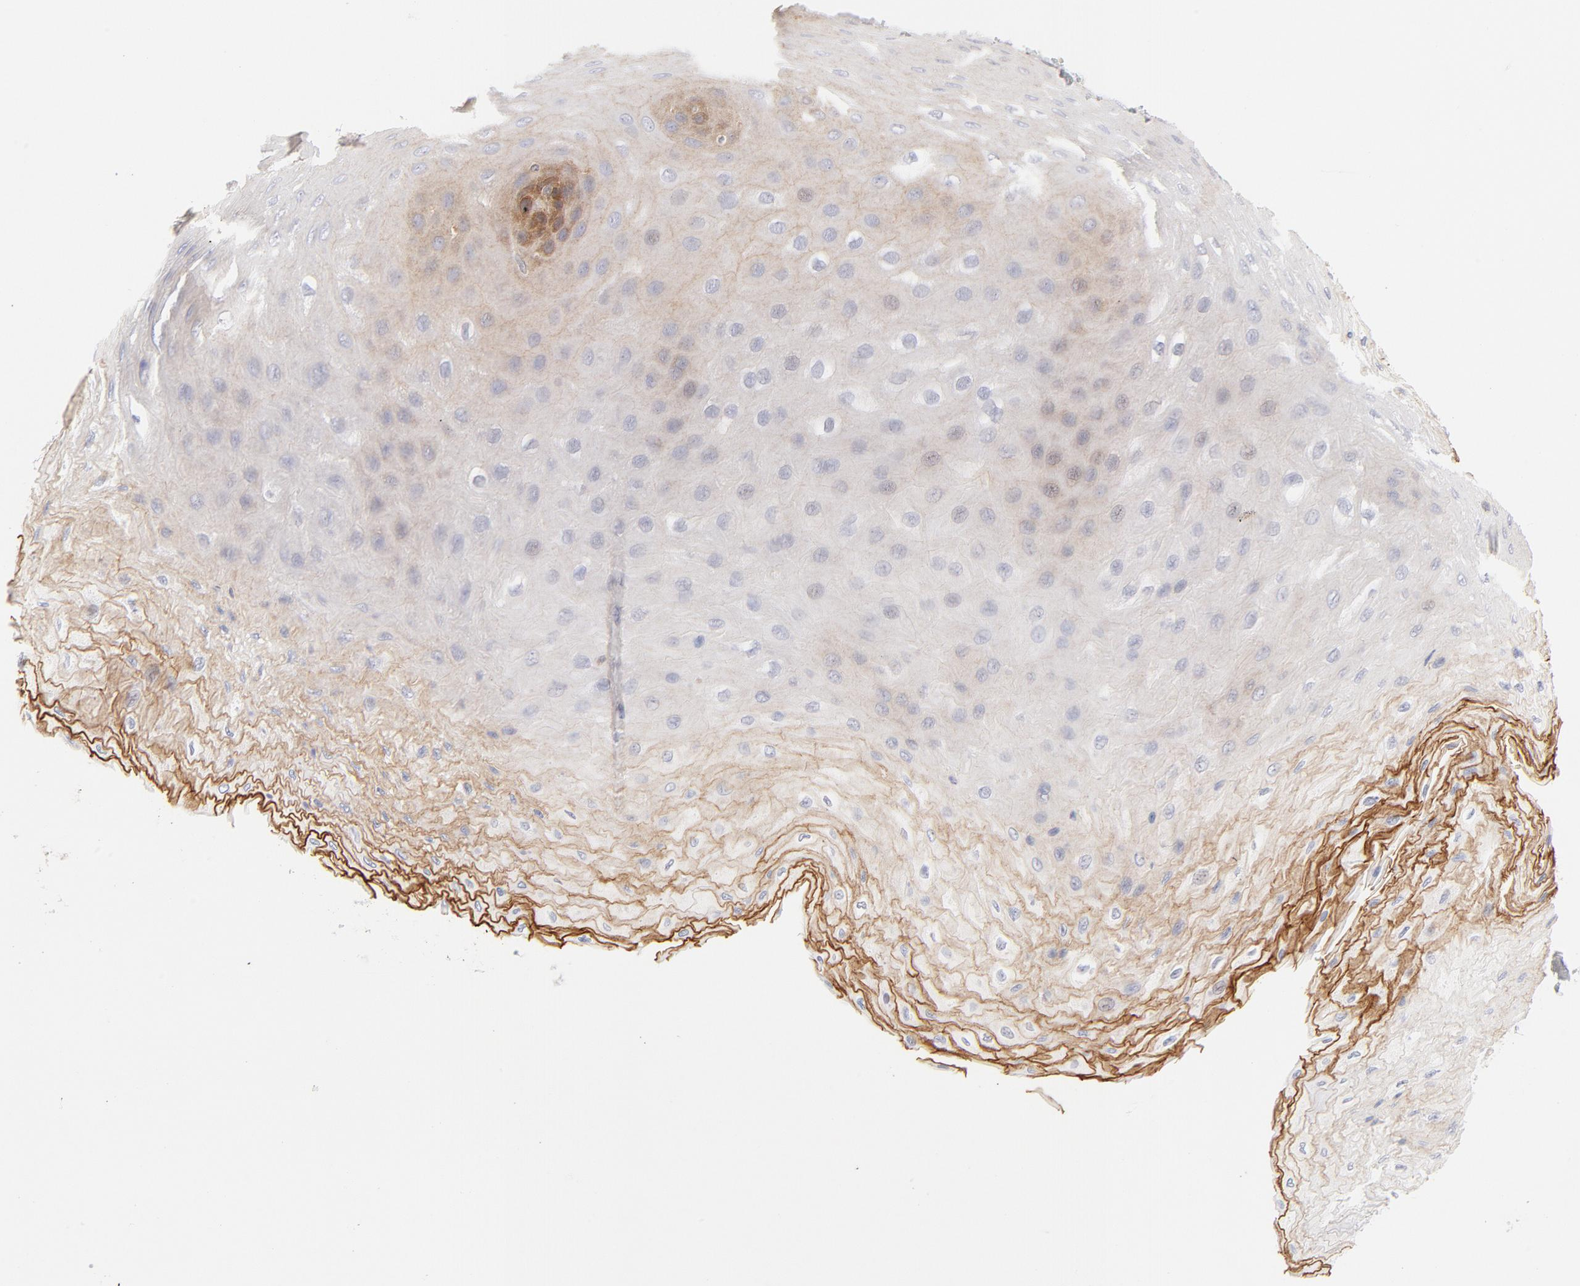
{"staining": {"intensity": "moderate", "quantity": "25%-75%", "location": "cytoplasmic/membranous"}, "tissue": "esophagus", "cell_type": "Squamous epithelial cells", "image_type": "normal", "snomed": [{"axis": "morphology", "description": "Normal tissue, NOS"}, {"axis": "topography", "description": "Esophagus"}], "caption": "IHC of benign human esophagus shows medium levels of moderate cytoplasmic/membranous positivity in approximately 25%-75% of squamous epithelial cells. The protein is shown in brown color, while the nuclei are stained blue.", "gene": "RPS6KA1", "patient": {"sex": "female", "age": 72}}